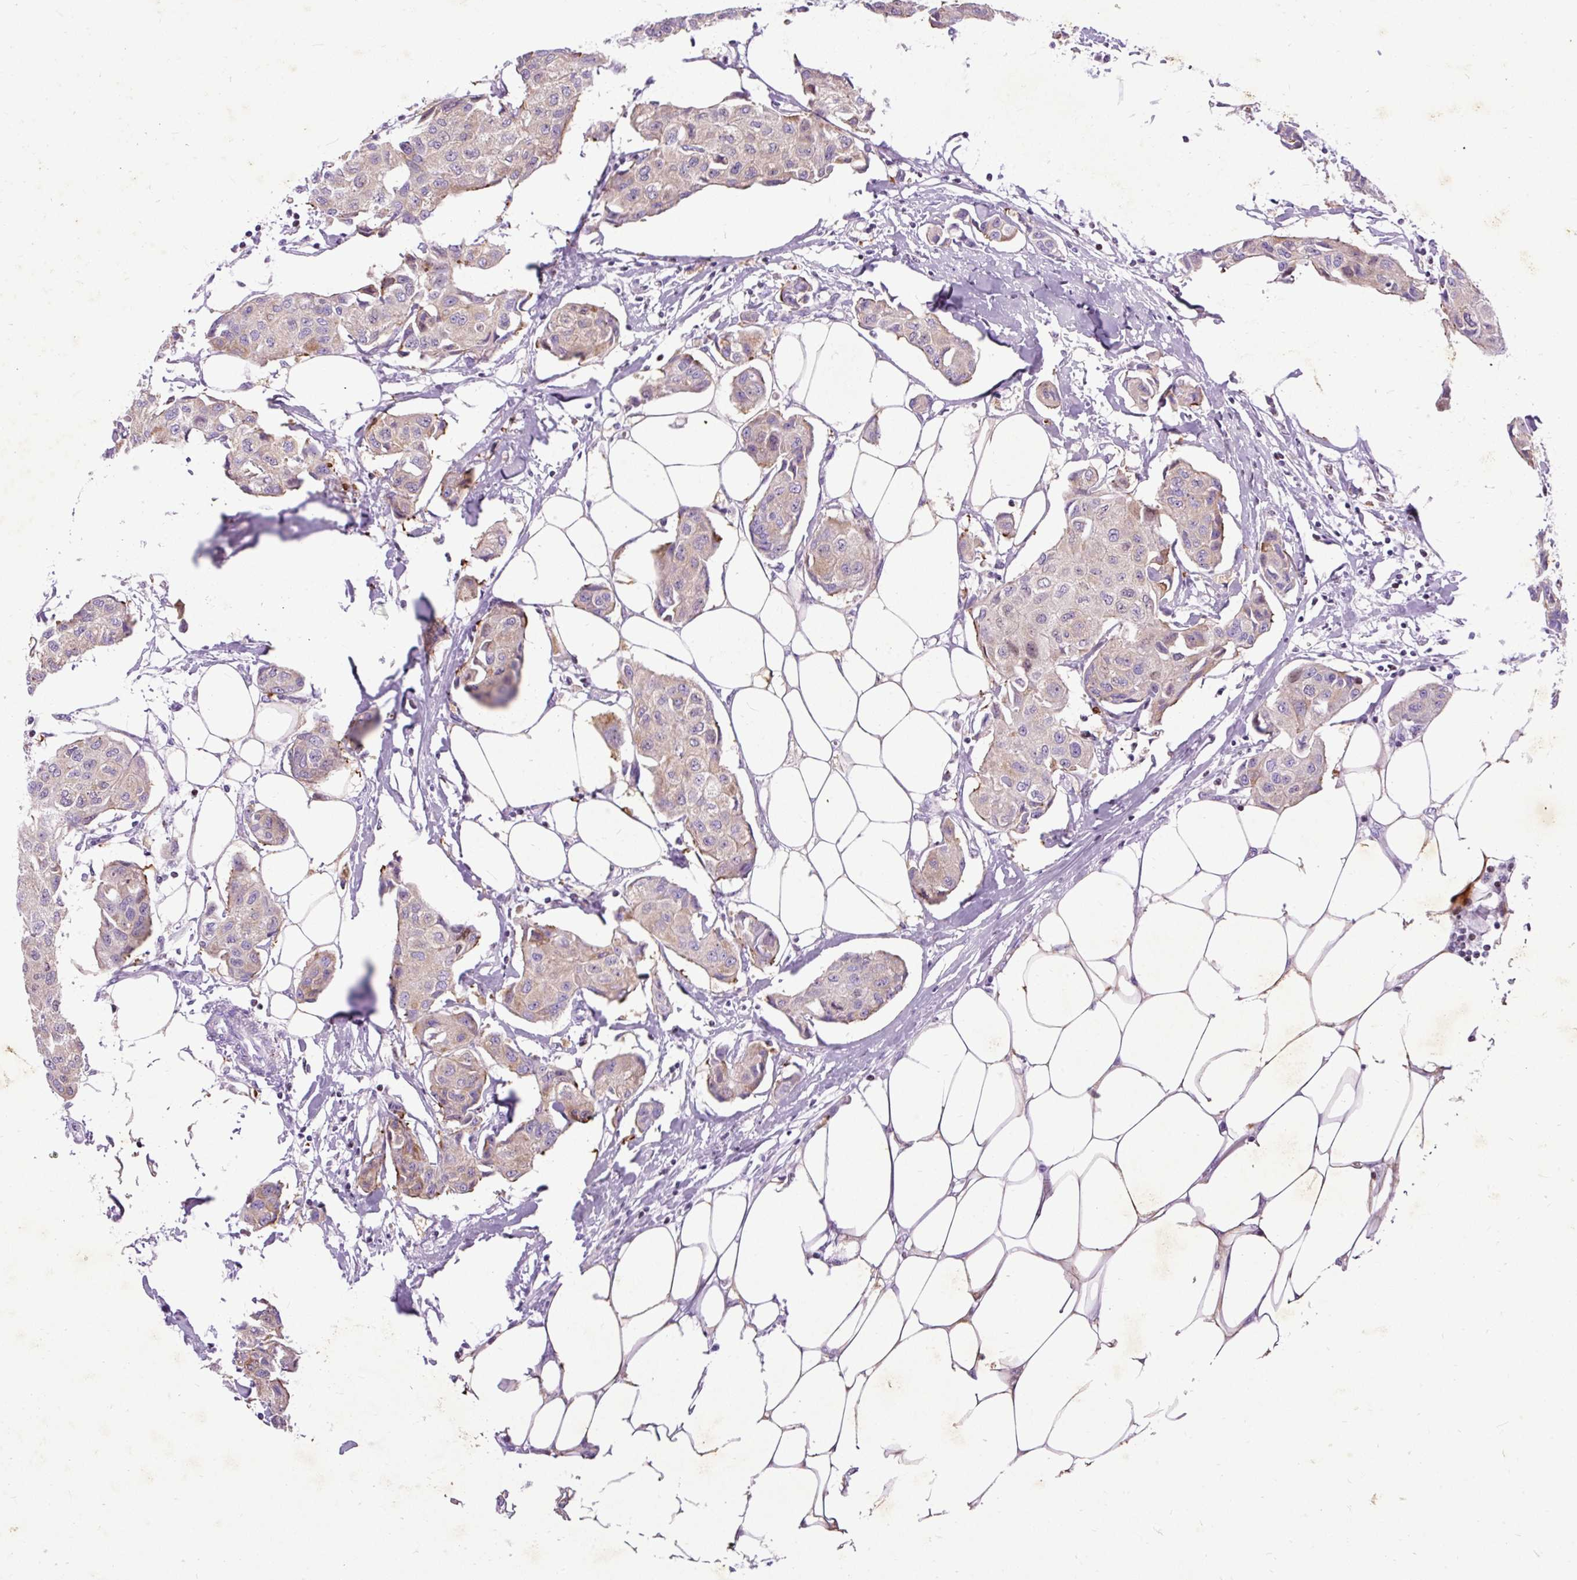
{"staining": {"intensity": "weak", "quantity": "<25%", "location": "cytoplasmic/membranous"}, "tissue": "breast cancer", "cell_type": "Tumor cells", "image_type": "cancer", "snomed": [{"axis": "morphology", "description": "Duct carcinoma"}, {"axis": "topography", "description": "Breast"}, {"axis": "topography", "description": "Lymph node"}], "caption": "Tumor cells show no significant protein expression in breast cancer.", "gene": "SPC24", "patient": {"sex": "female", "age": 80}}